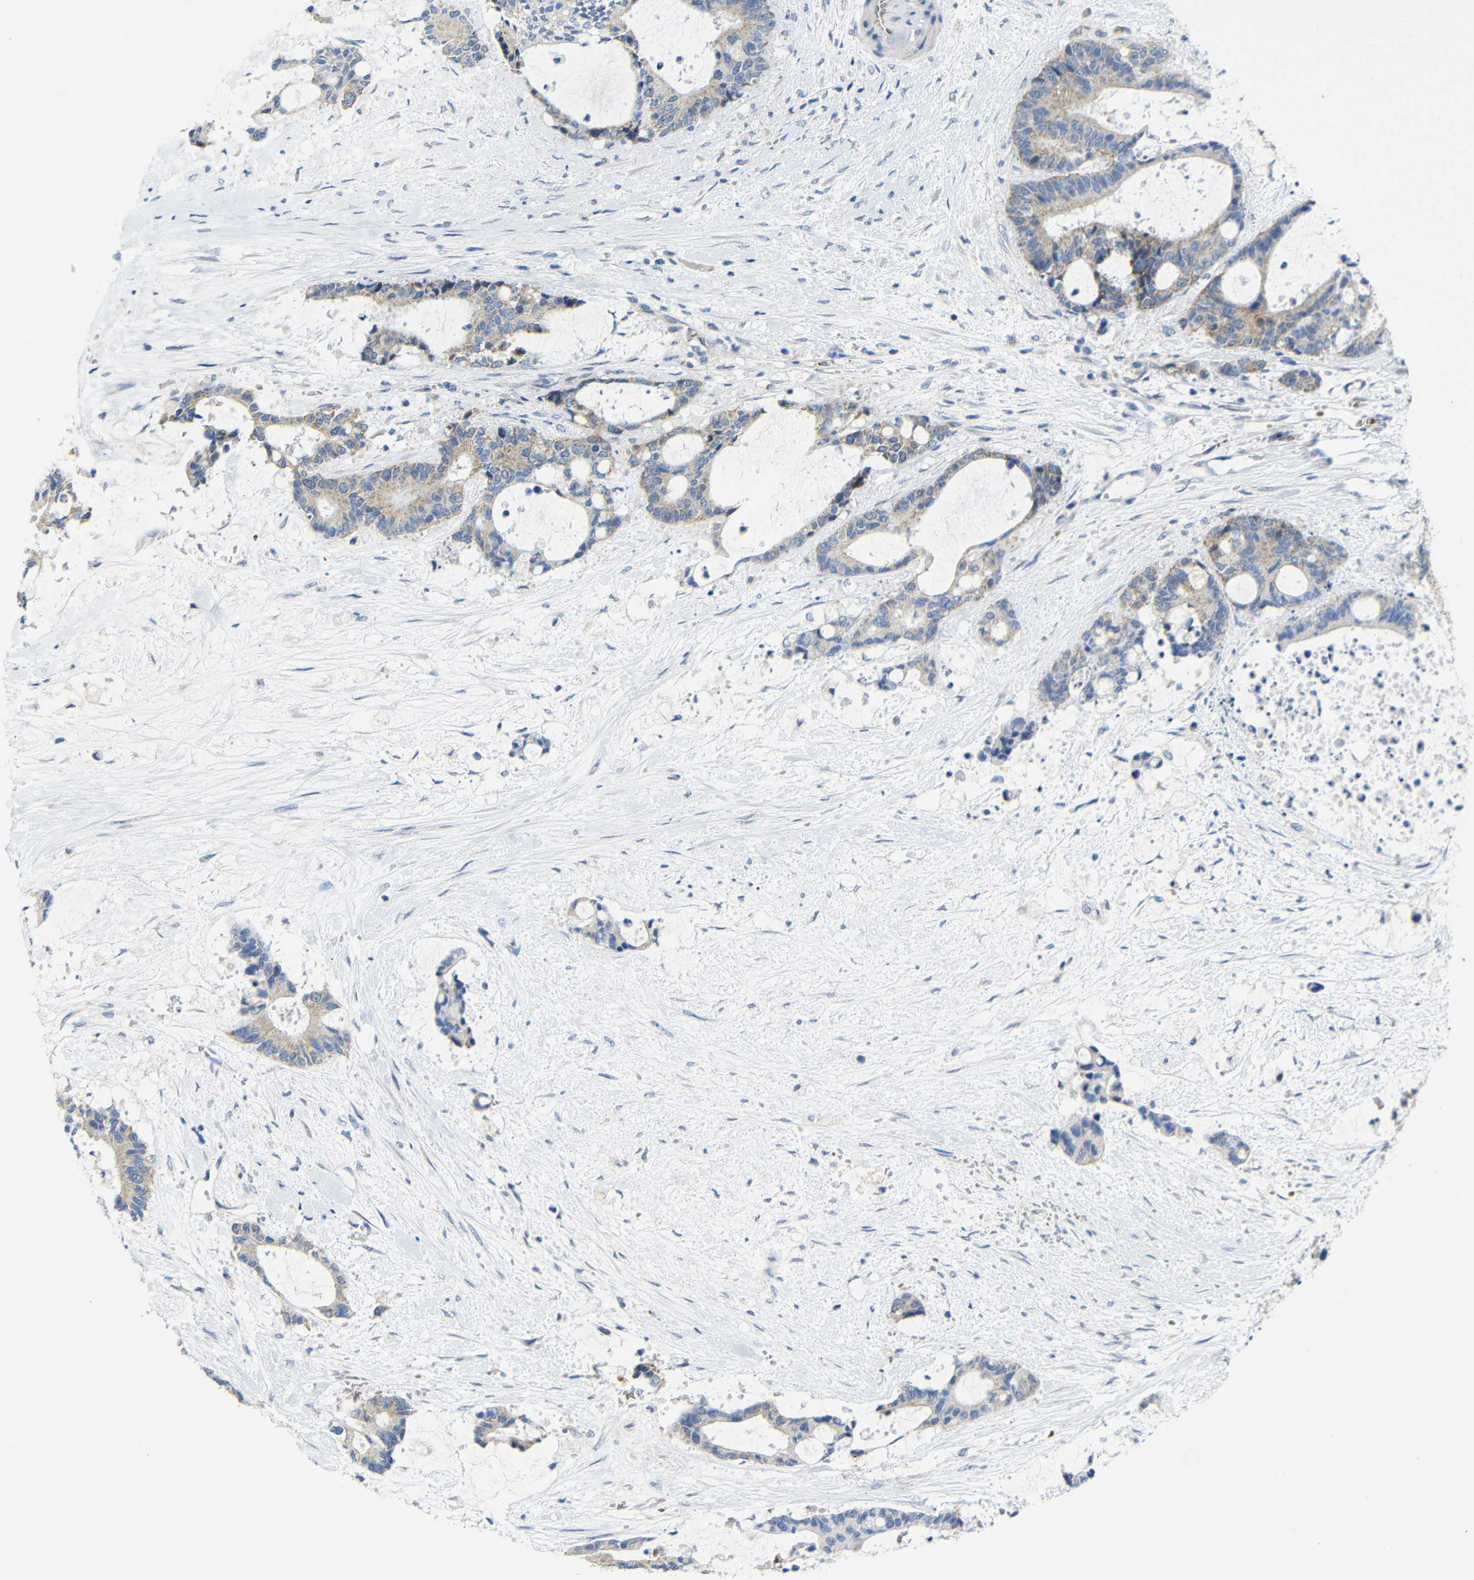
{"staining": {"intensity": "weak", "quantity": ">75%", "location": "cytoplasmic/membranous"}, "tissue": "liver cancer", "cell_type": "Tumor cells", "image_type": "cancer", "snomed": [{"axis": "morphology", "description": "Normal tissue, NOS"}, {"axis": "morphology", "description": "Cholangiocarcinoma"}, {"axis": "topography", "description": "Liver"}, {"axis": "topography", "description": "Peripheral nerve tissue"}], "caption": "Protein analysis of liver cholangiocarcinoma tissue demonstrates weak cytoplasmic/membranous expression in about >75% of tumor cells. The protein is shown in brown color, while the nuclei are stained blue.", "gene": "TBC1D32", "patient": {"sex": "female", "age": 73}}